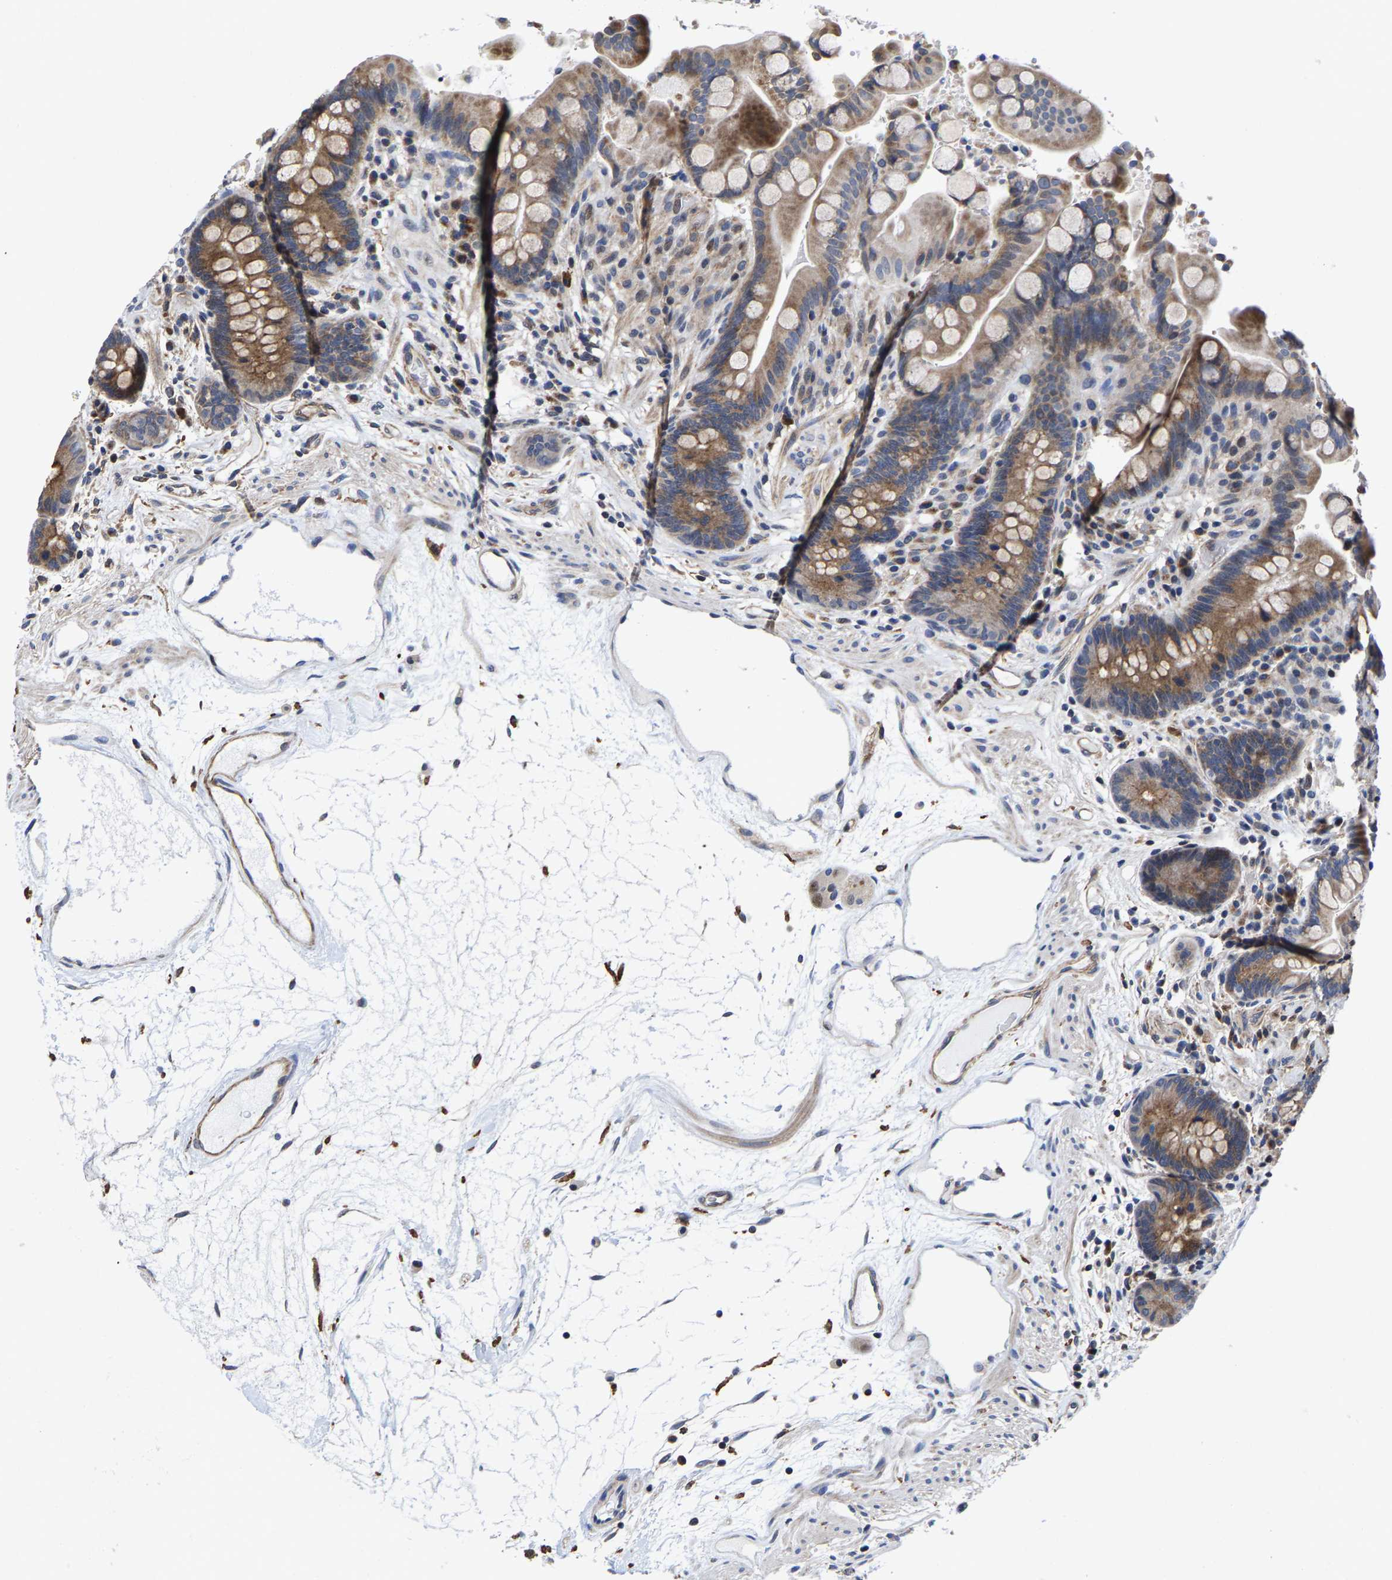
{"staining": {"intensity": "weak", "quantity": ">75%", "location": "cytoplasmic/membranous"}, "tissue": "colon", "cell_type": "Endothelial cells", "image_type": "normal", "snomed": [{"axis": "morphology", "description": "Normal tissue, NOS"}, {"axis": "topography", "description": "Colon"}], "caption": "High-power microscopy captured an IHC micrograph of normal colon, revealing weak cytoplasmic/membranous staining in about >75% of endothelial cells.", "gene": "PFKFB3", "patient": {"sex": "male", "age": 73}}